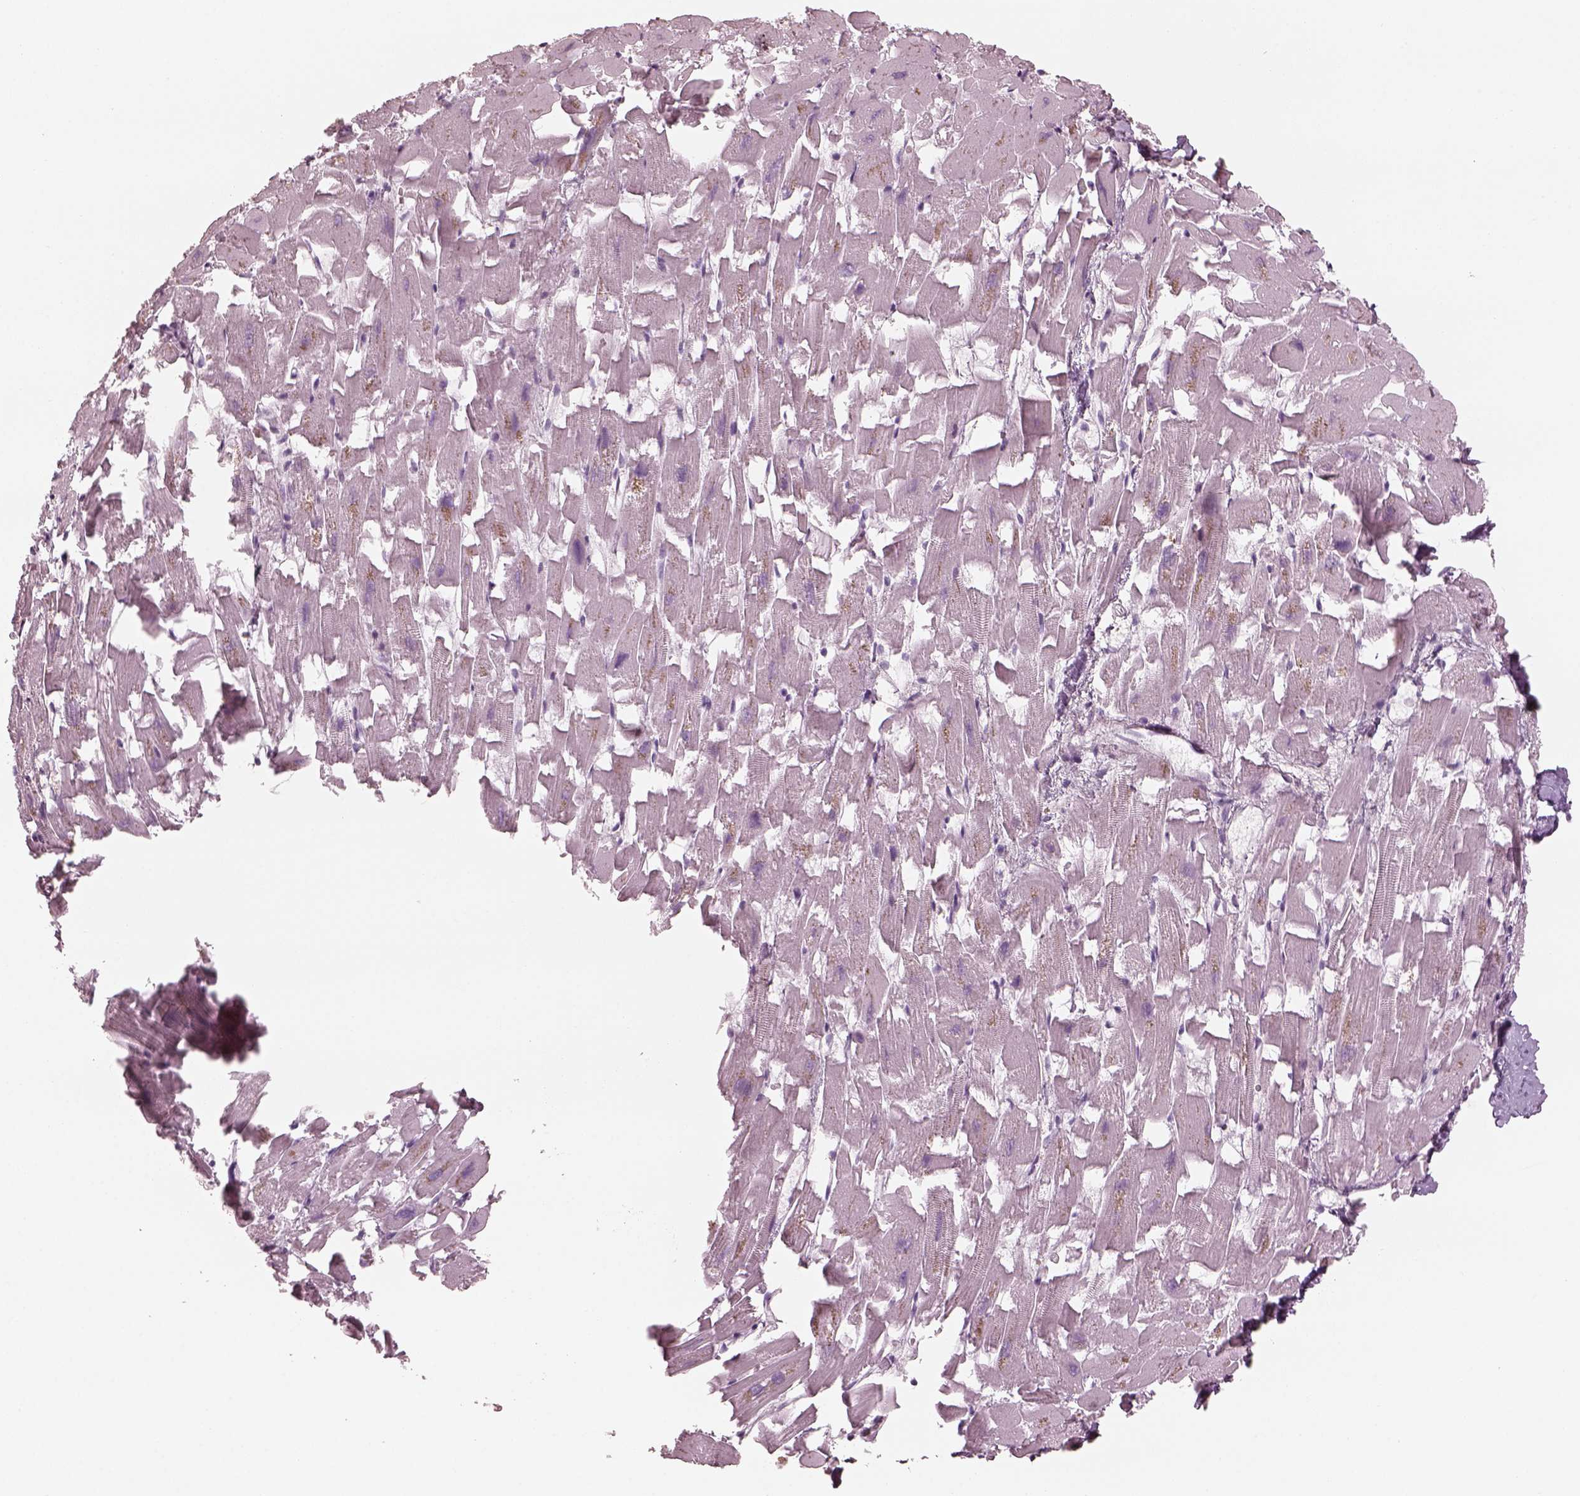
{"staining": {"intensity": "negative", "quantity": "none", "location": "none"}, "tissue": "heart muscle", "cell_type": "Cardiomyocytes", "image_type": "normal", "snomed": [{"axis": "morphology", "description": "Normal tissue, NOS"}, {"axis": "topography", "description": "Heart"}], "caption": "High magnification brightfield microscopy of normal heart muscle stained with DAB (3,3'-diaminobenzidine) (brown) and counterstained with hematoxylin (blue): cardiomyocytes show no significant expression. (Brightfield microscopy of DAB immunohistochemistry at high magnification).", "gene": "C2orf81", "patient": {"sex": "female", "age": 64}}